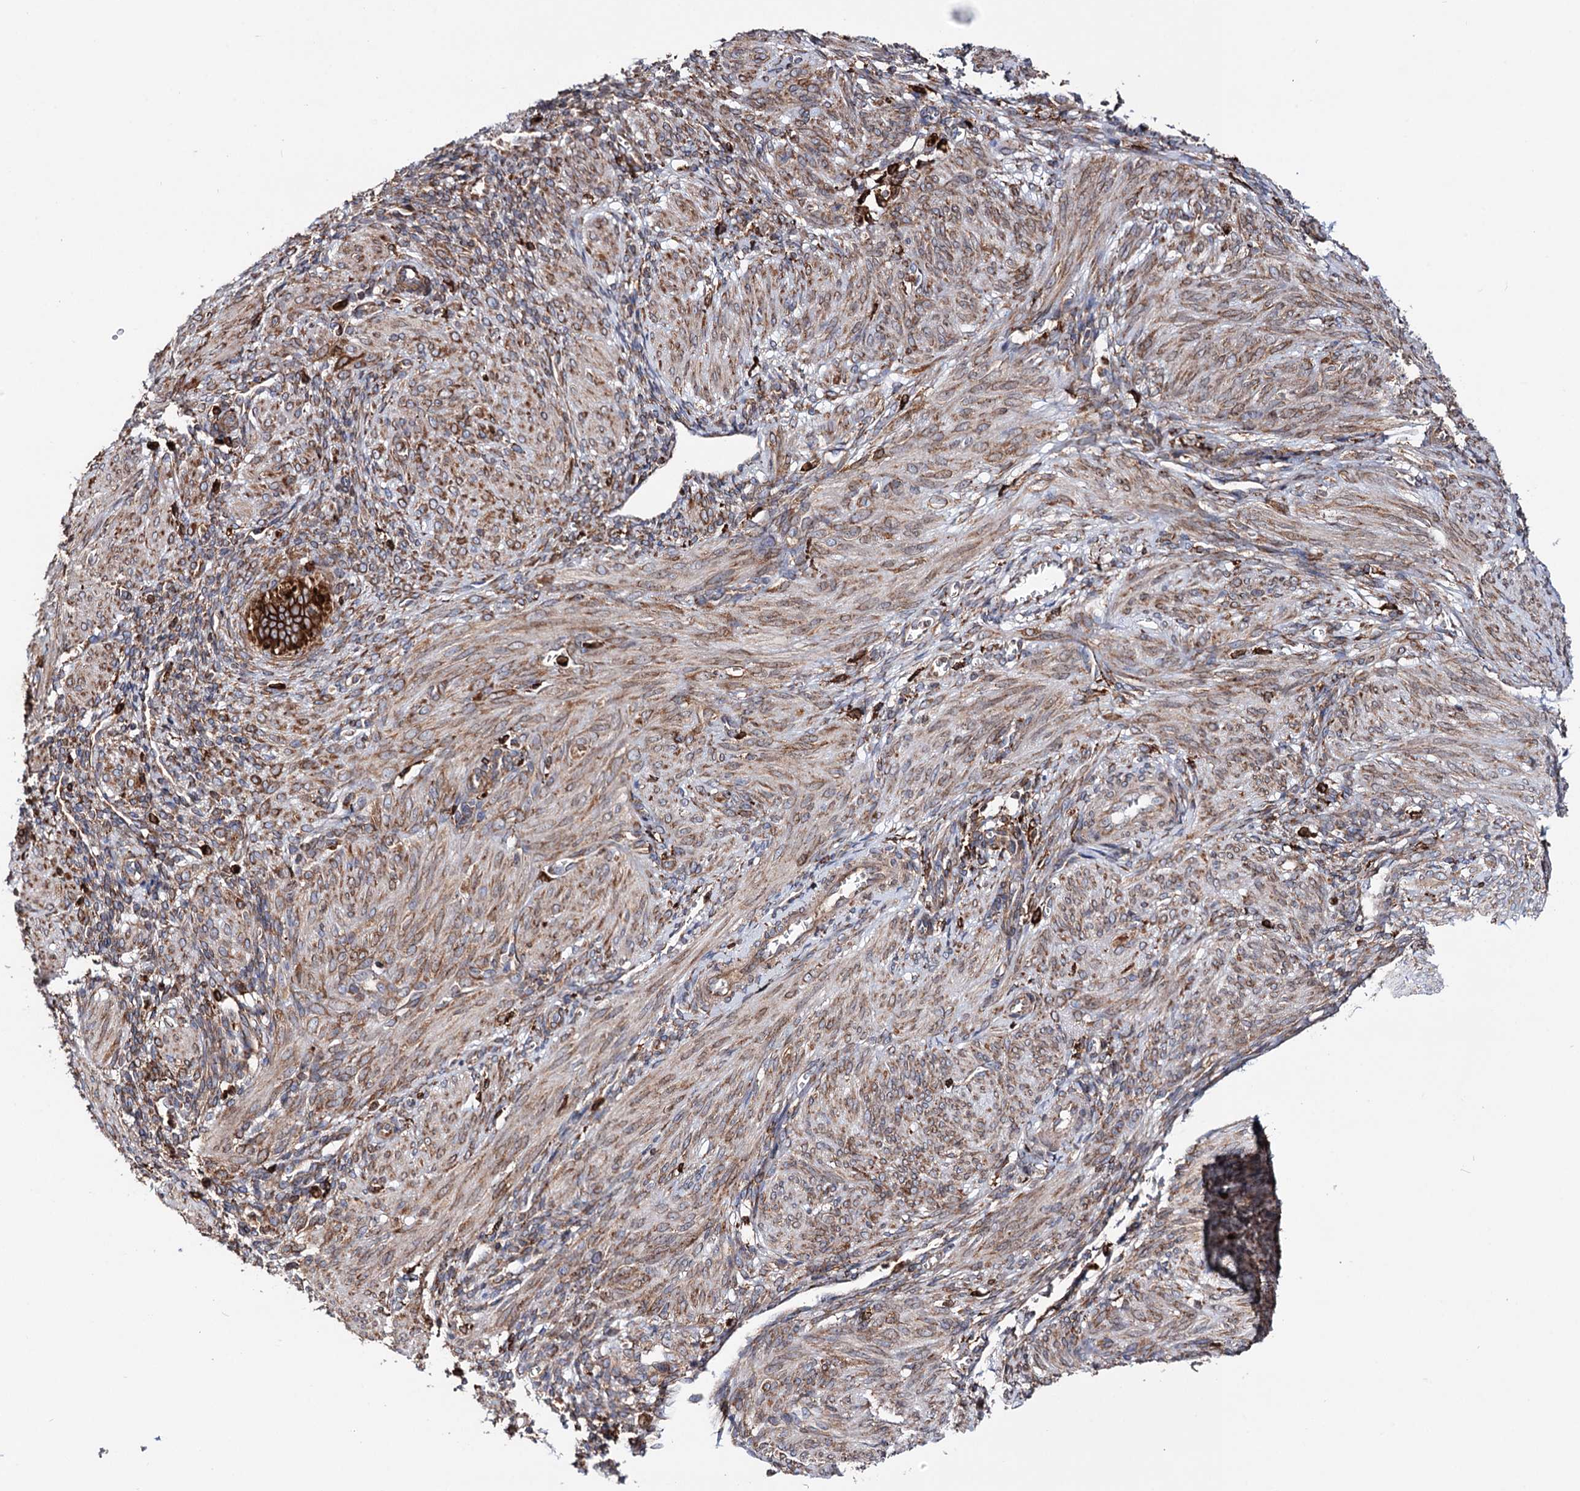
{"staining": {"intensity": "moderate", "quantity": "25%-75%", "location": "cytoplasmic/membranous"}, "tissue": "smooth muscle", "cell_type": "Smooth muscle cells", "image_type": "normal", "snomed": [{"axis": "morphology", "description": "Normal tissue, NOS"}, {"axis": "topography", "description": "Smooth muscle"}], "caption": "Protein staining demonstrates moderate cytoplasmic/membranous positivity in approximately 25%-75% of smooth muscle cells in benign smooth muscle. (DAB = brown stain, brightfield microscopy at high magnification).", "gene": "ERP29", "patient": {"sex": "female", "age": 39}}